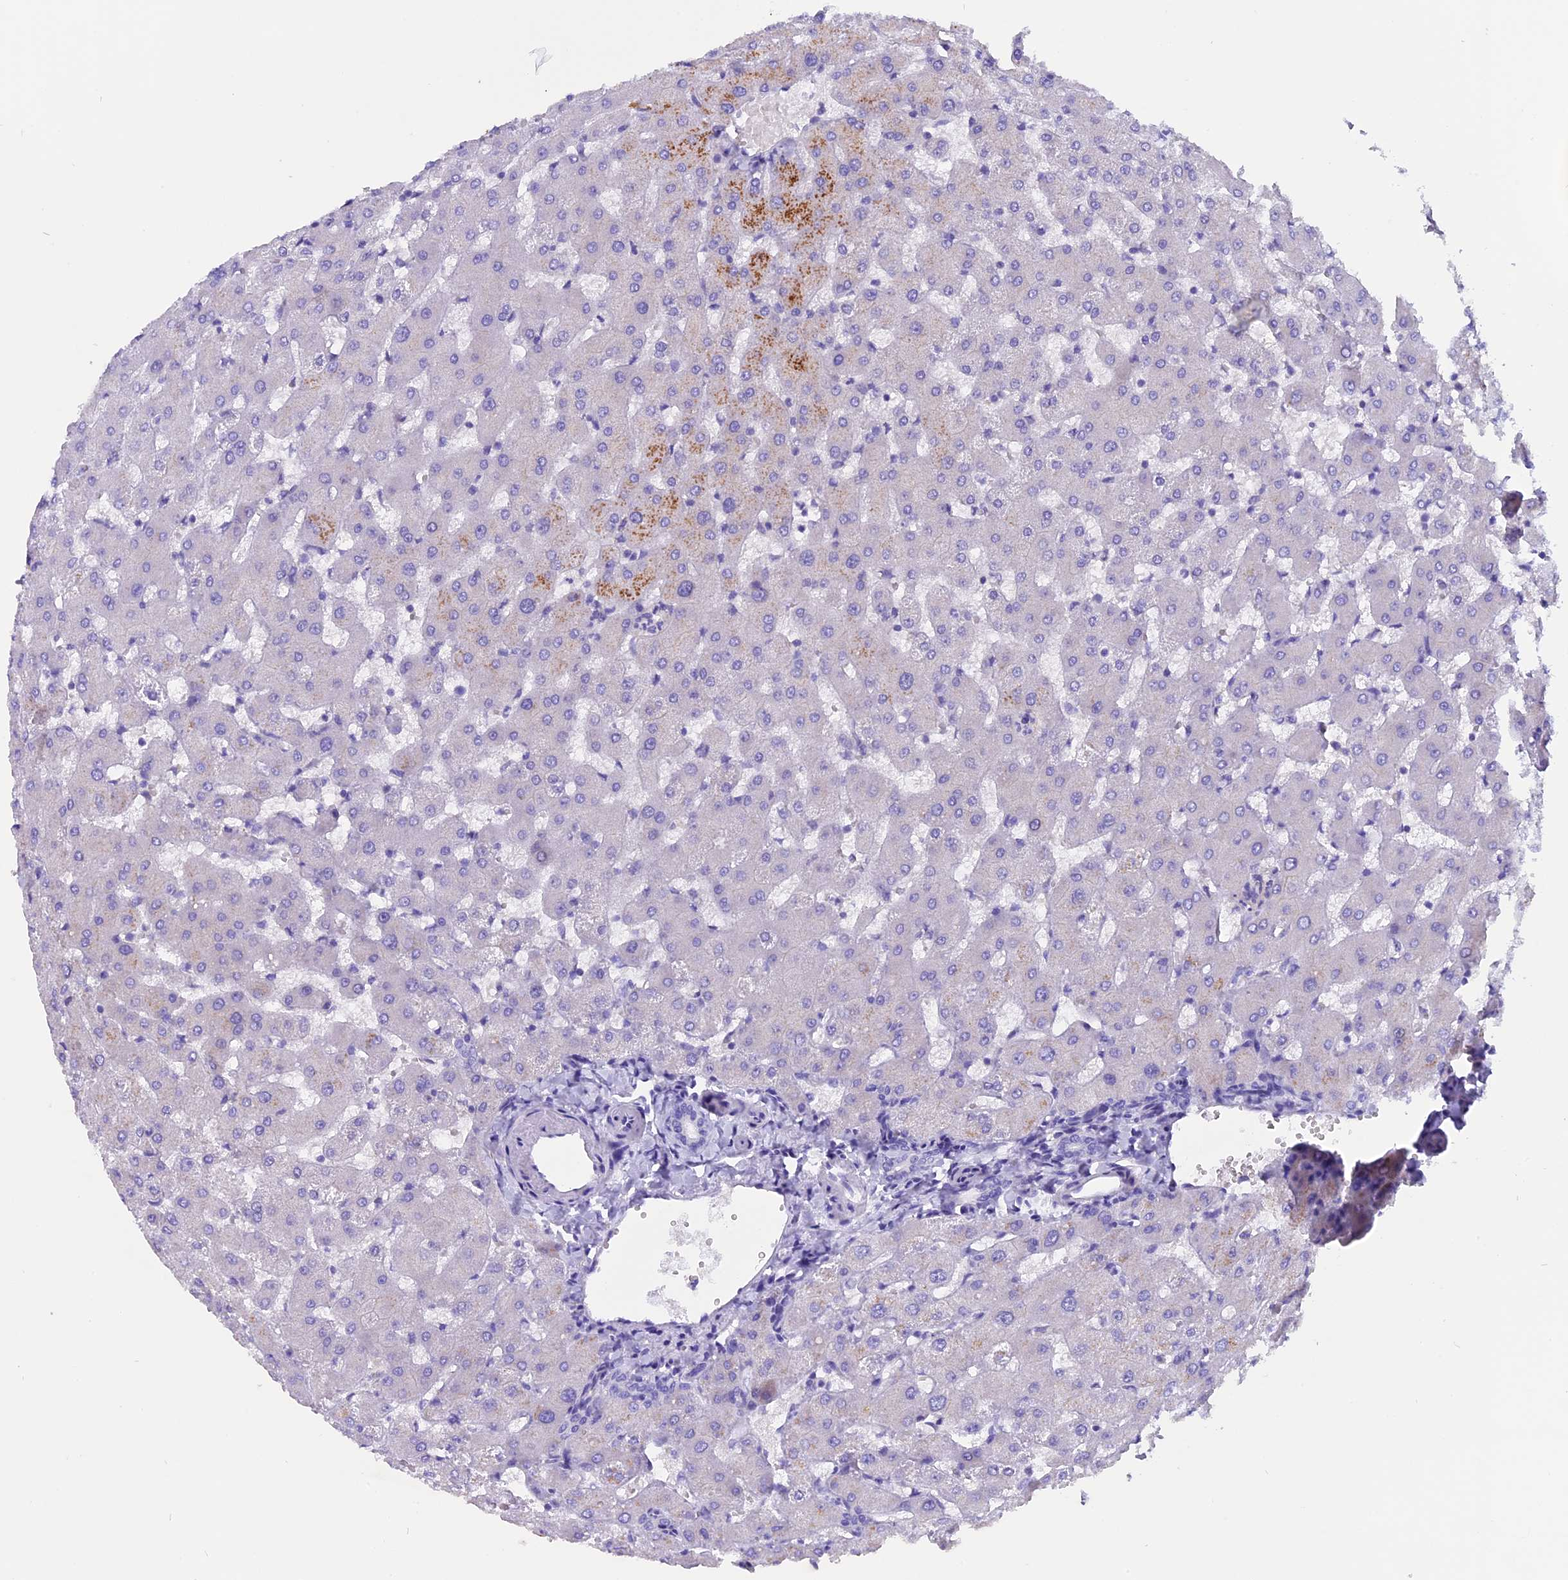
{"staining": {"intensity": "negative", "quantity": "none", "location": "none"}, "tissue": "liver", "cell_type": "Cholangiocytes", "image_type": "normal", "snomed": [{"axis": "morphology", "description": "Normal tissue, NOS"}, {"axis": "topography", "description": "Liver"}], "caption": "This is an immunohistochemistry histopathology image of normal liver. There is no staining in cholangiocytes.", "gene": "CCBE1", "patient": {"sex": "female", "age": 63}}